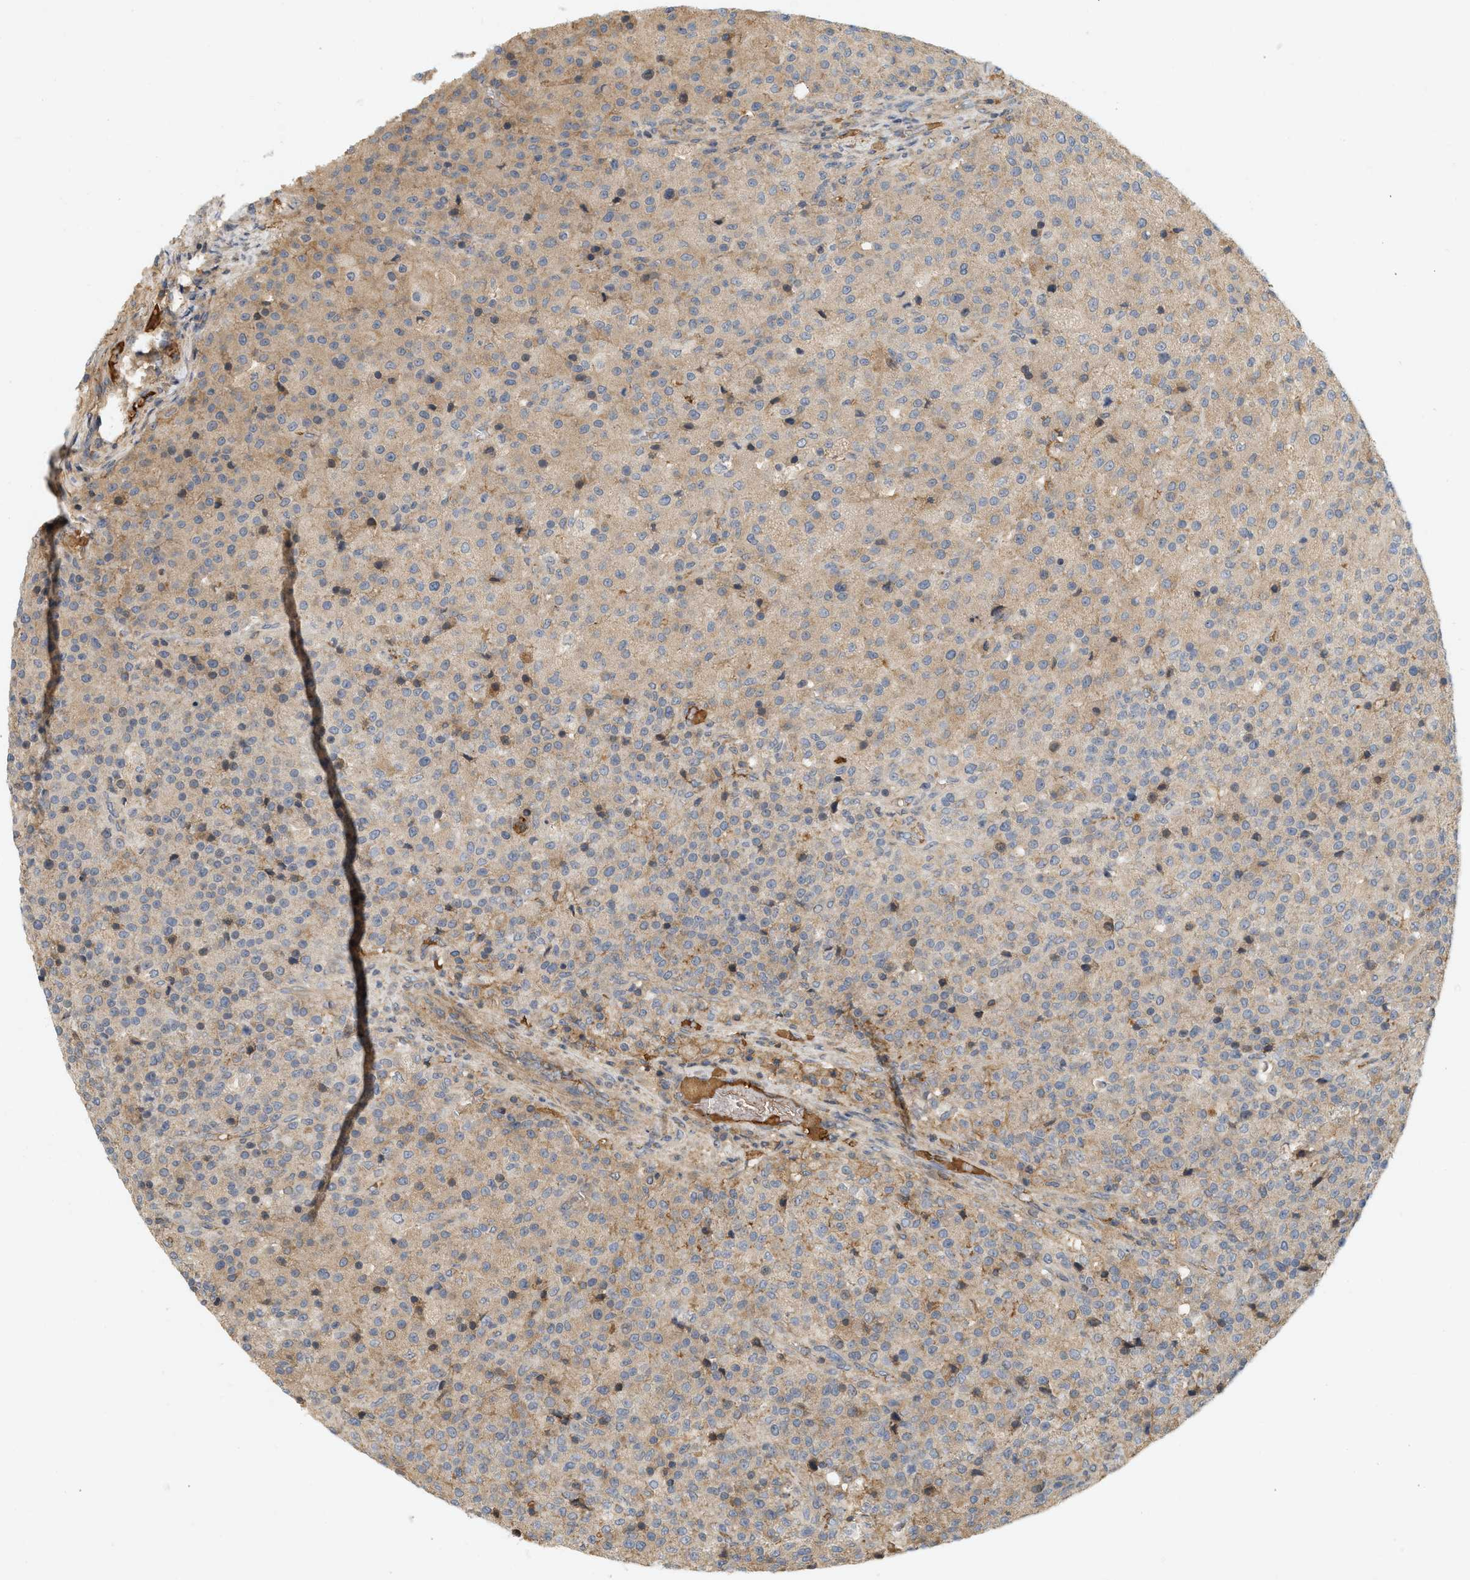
{"staining": {"intensity": "weak", "quantity": ">75%", "location": "cytoplasmic/membranous"}, "tissue": "testis cancer", "cell_type": "Tumor cells", "image_type": "cancer", "snomed": [{"axis": "morphology", "description": "Seminoma, NOS"}, {"axis": "topography", "description": "Testis"}], "caption": "Brown immunohistochemical staining in human testis cancer exhibits weak cytoplasmic/membranous positivity in about >75% of tumor cells.", "gene": "F8", "patient": {"sex": "male", "age": 59}}